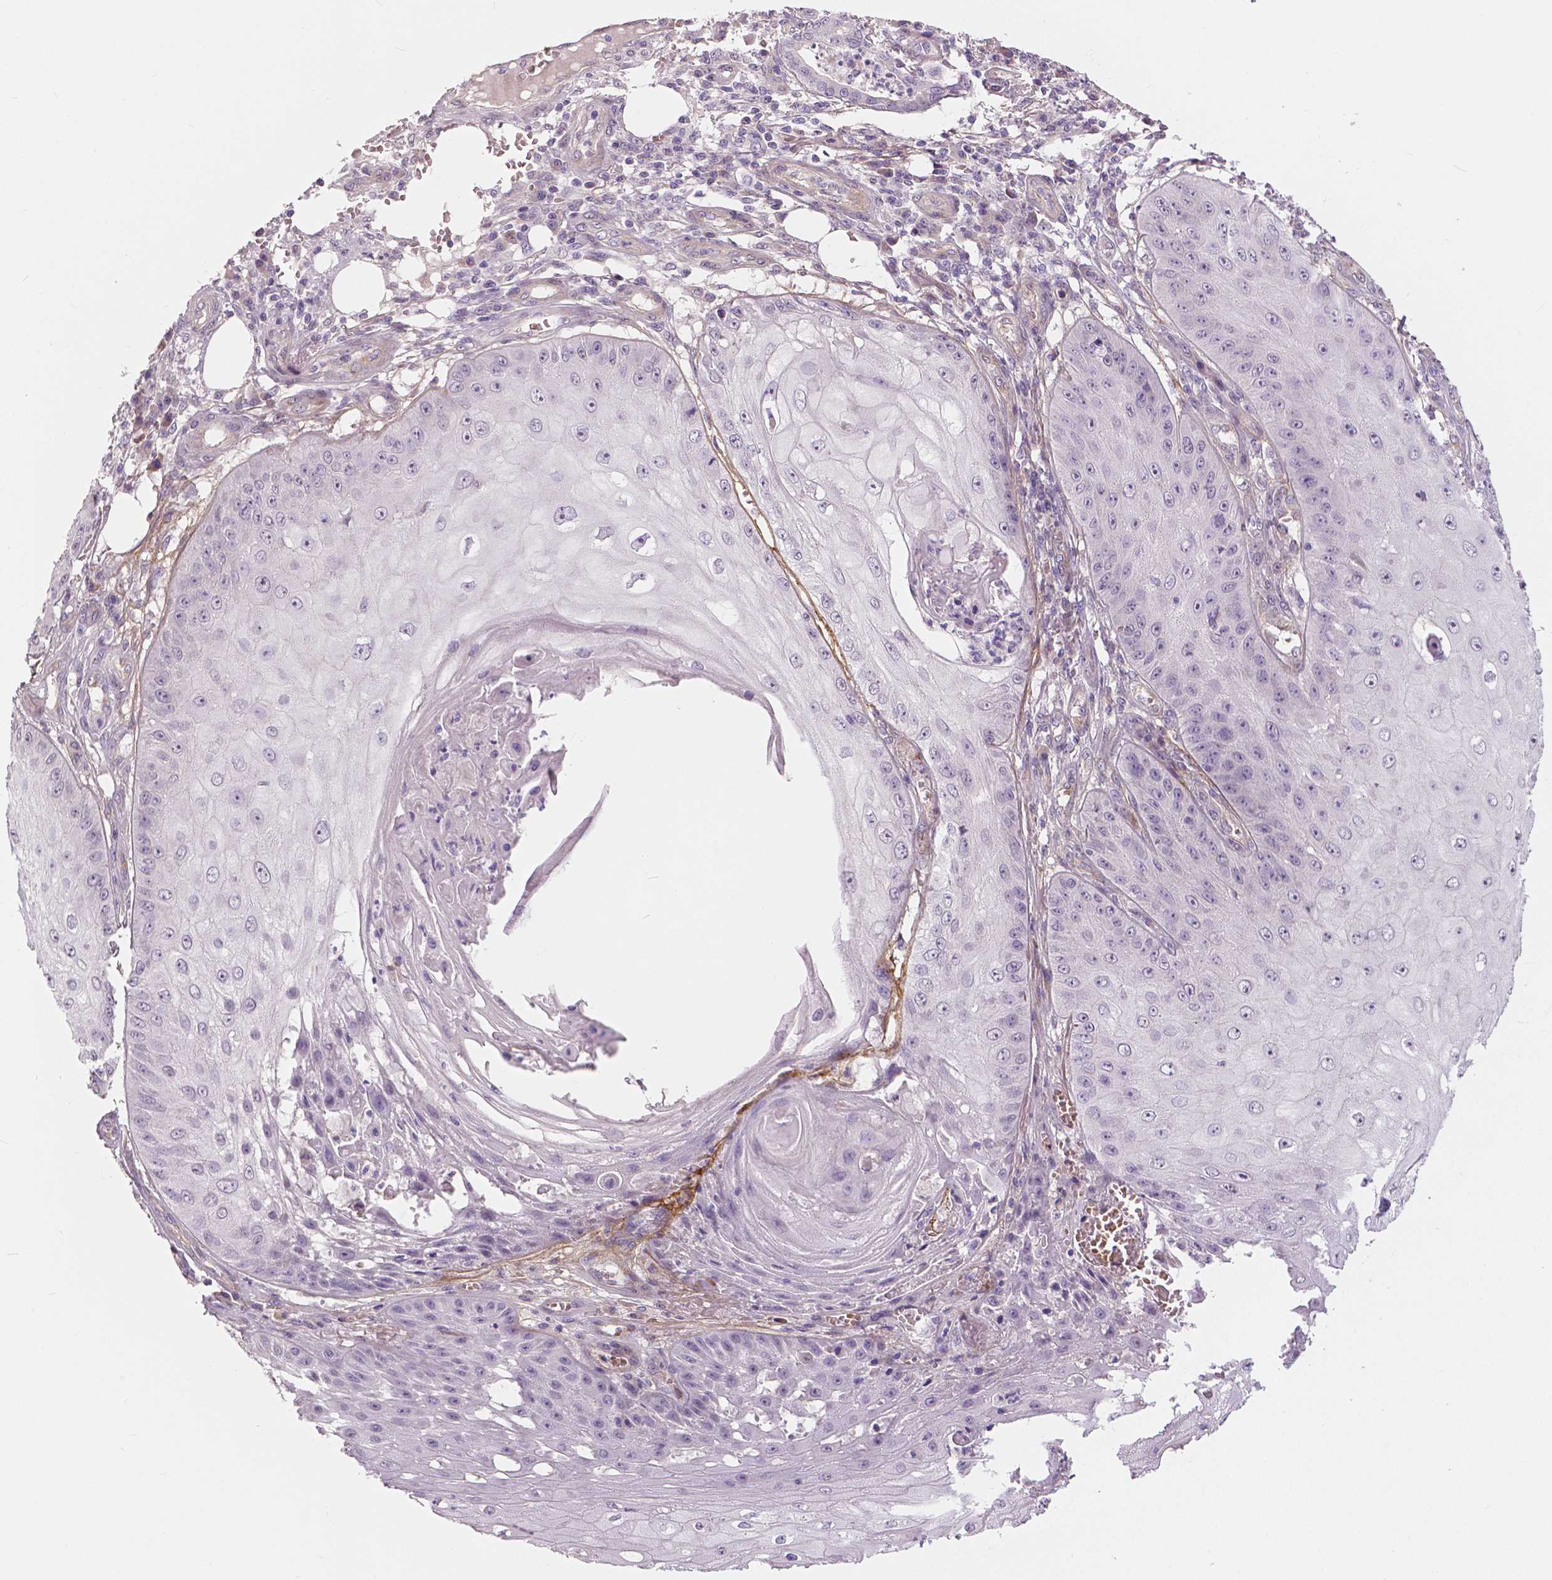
{"staining": {"intensity": "negative", "quantity": "none", "location": "none"}, "tissue": "skin cancer", "cell_type": "Tumor cells", "image_type": "cancer", "snomed": [{"axis": "morphology", "description": "Squamous cell carcinoma, NOS"}, {"axis": "topography", "description": "Skin"}], "caption": "This is a micrograph of immunohistochemistry staining of skin squamous cell carcinoma, which shows no staining in tumor cells.", "gene": "FLT1", "patient": {"sex": "male", "age": 70}}